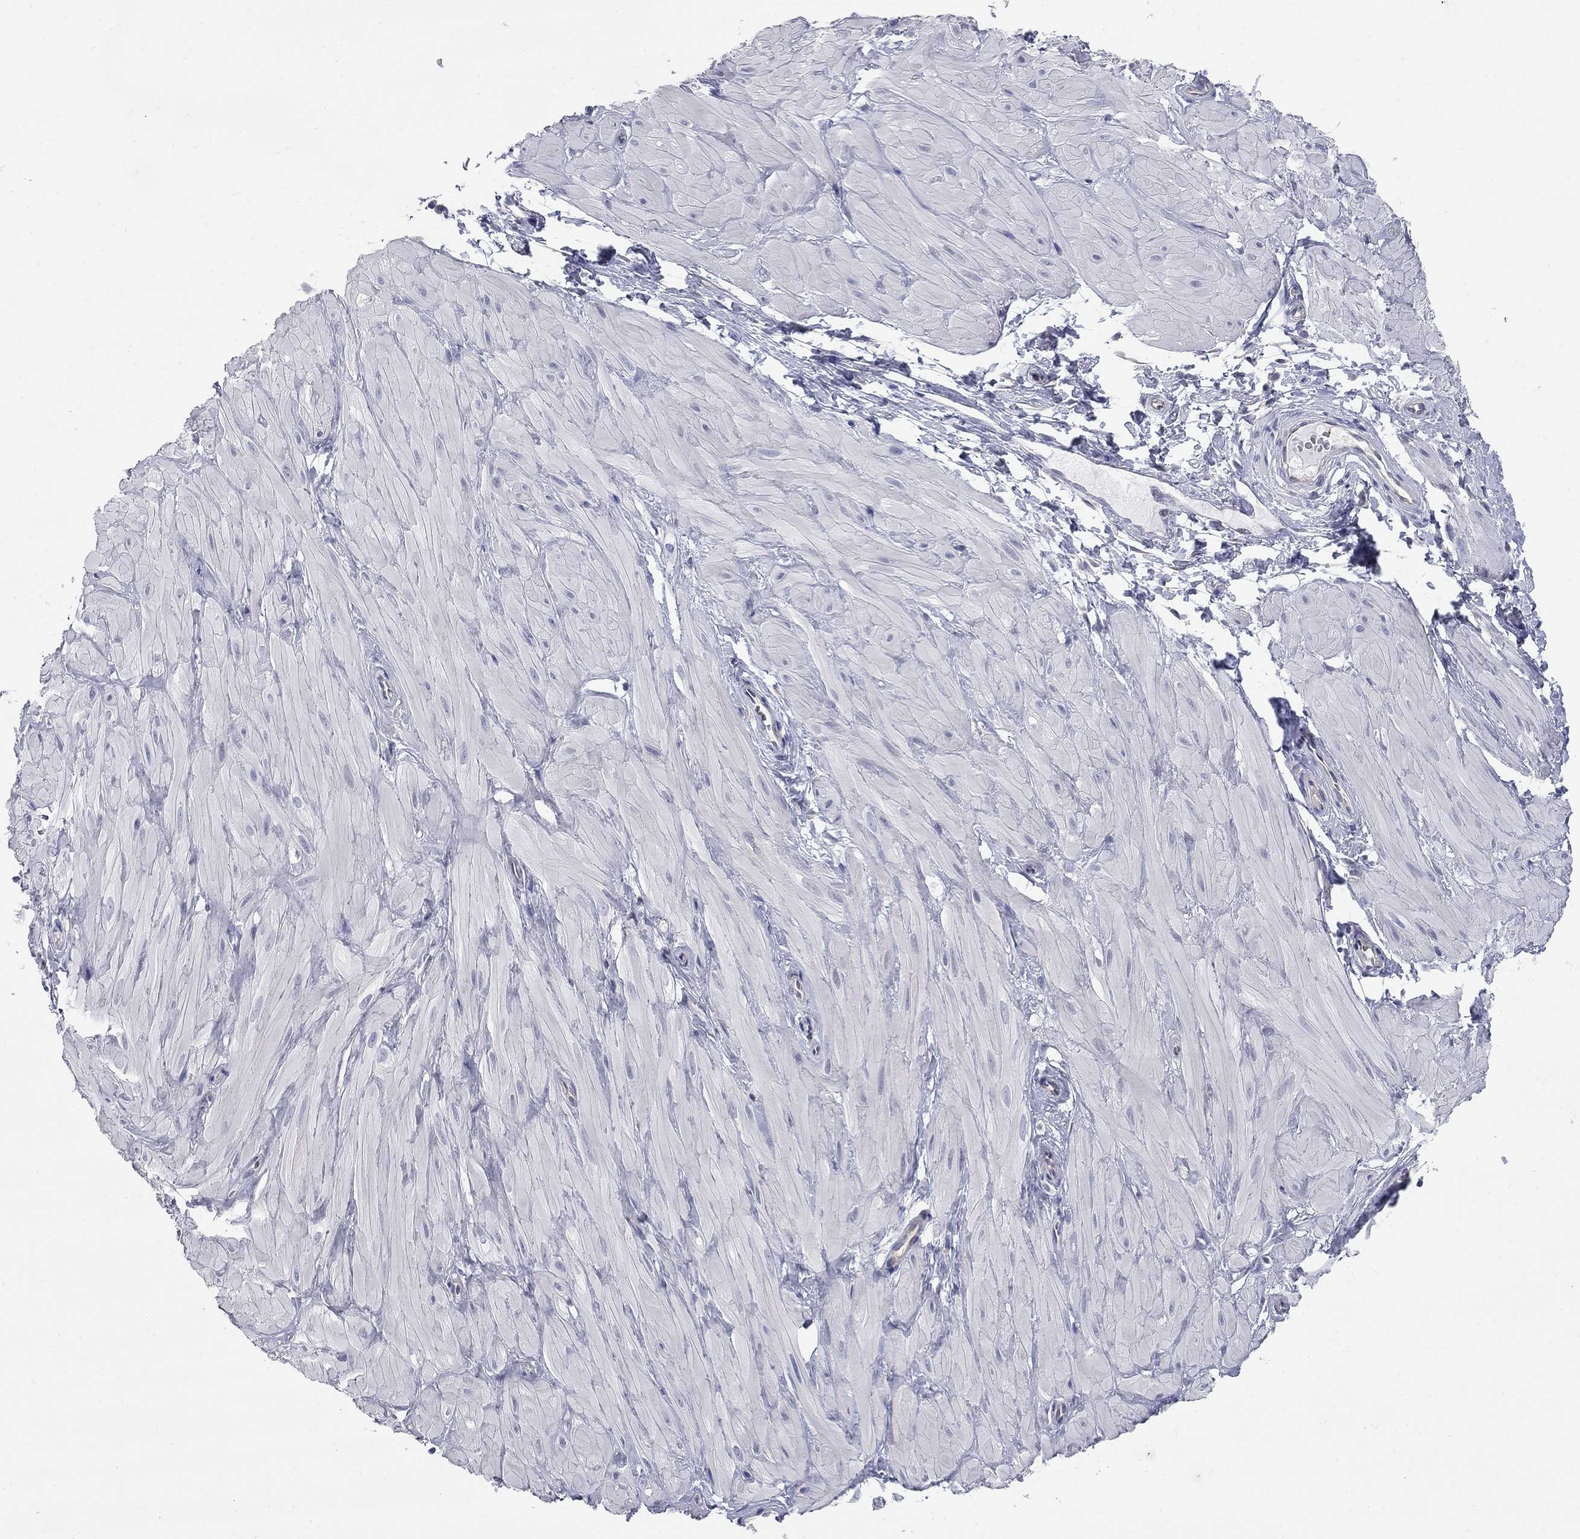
{"staining": {"intensity": "negative", "quantity": "none", "location": "none"}, "tissue": "adipose tissue", "cell_type": "Adipocytes", "image_type": "normal", "snomed": [{"axis": "morphology", "description": "Normal tissue, NOS"}, {"axis": "topography", "description": "Smooth muscle"}, {"axis": "topography", "description": "Peripheral nerve tissue"}], "caption": "DAB immunohistochemical staining of benign human adipose tissue demonstrates no significant expression in adipocytes.", "gene": "ENSG00000255639", "patient": {"sex": "male", "age": 22}}